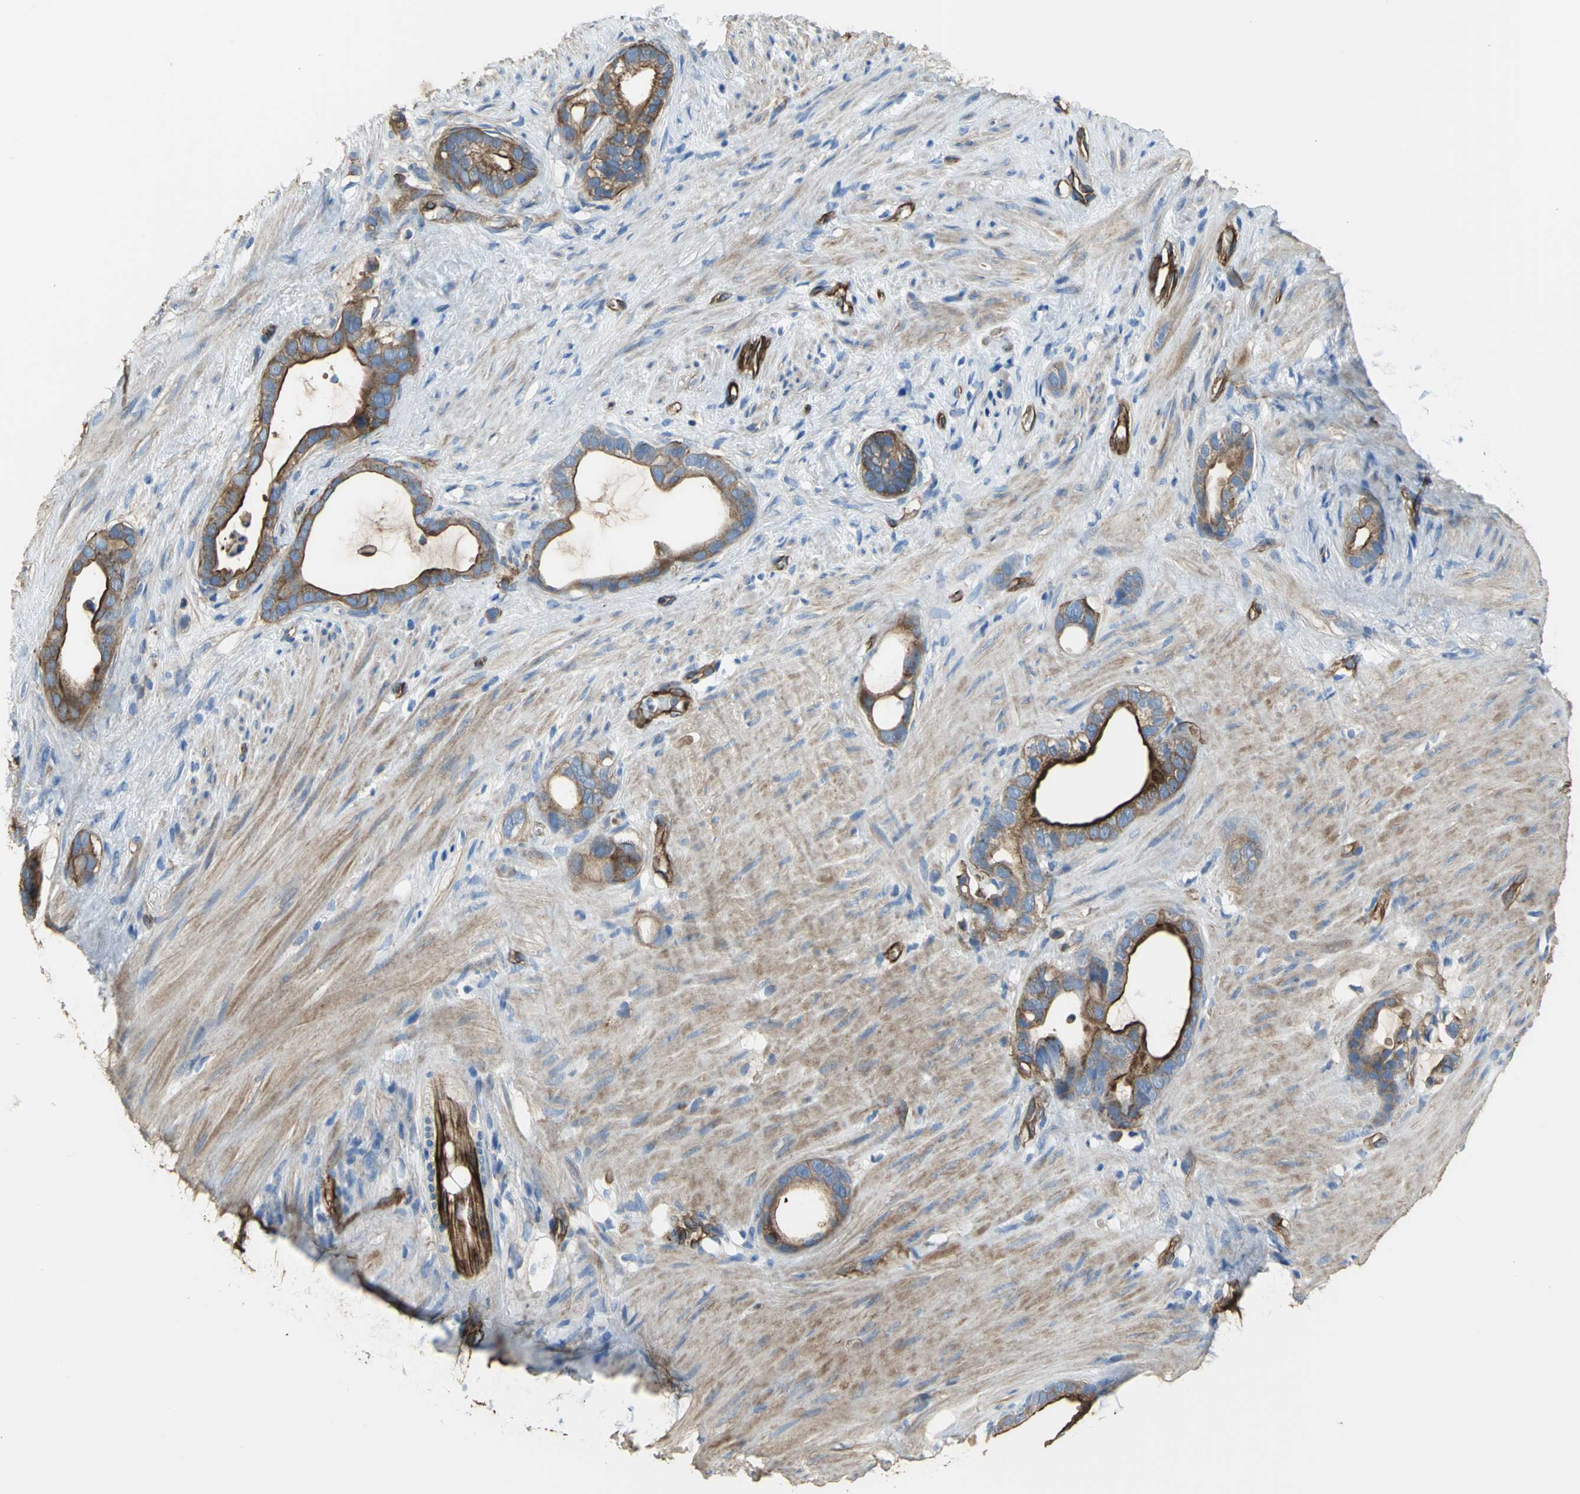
{"staining": {"intensity": "strong", "quantity": ">75%", "location": "cytoplasmic/membranous"}, "tissue": "stomach cancer", "cell_type": "Tumor cells", "image_type": "cancer", "snomed": [{"axis": "morphology", "description": "Adenocarcinoma, NOS"}, {"axis": "topography", "description": "Stomach"}], "caption": "Protein staining of stomach cancer (adenocarcinoma) tissue exhibits strong cytoplasmic/membranous positivity in approximately >75% of tumor cells.", "gene": "FLNB", "patient": {"sex": "female", "age": 75}}